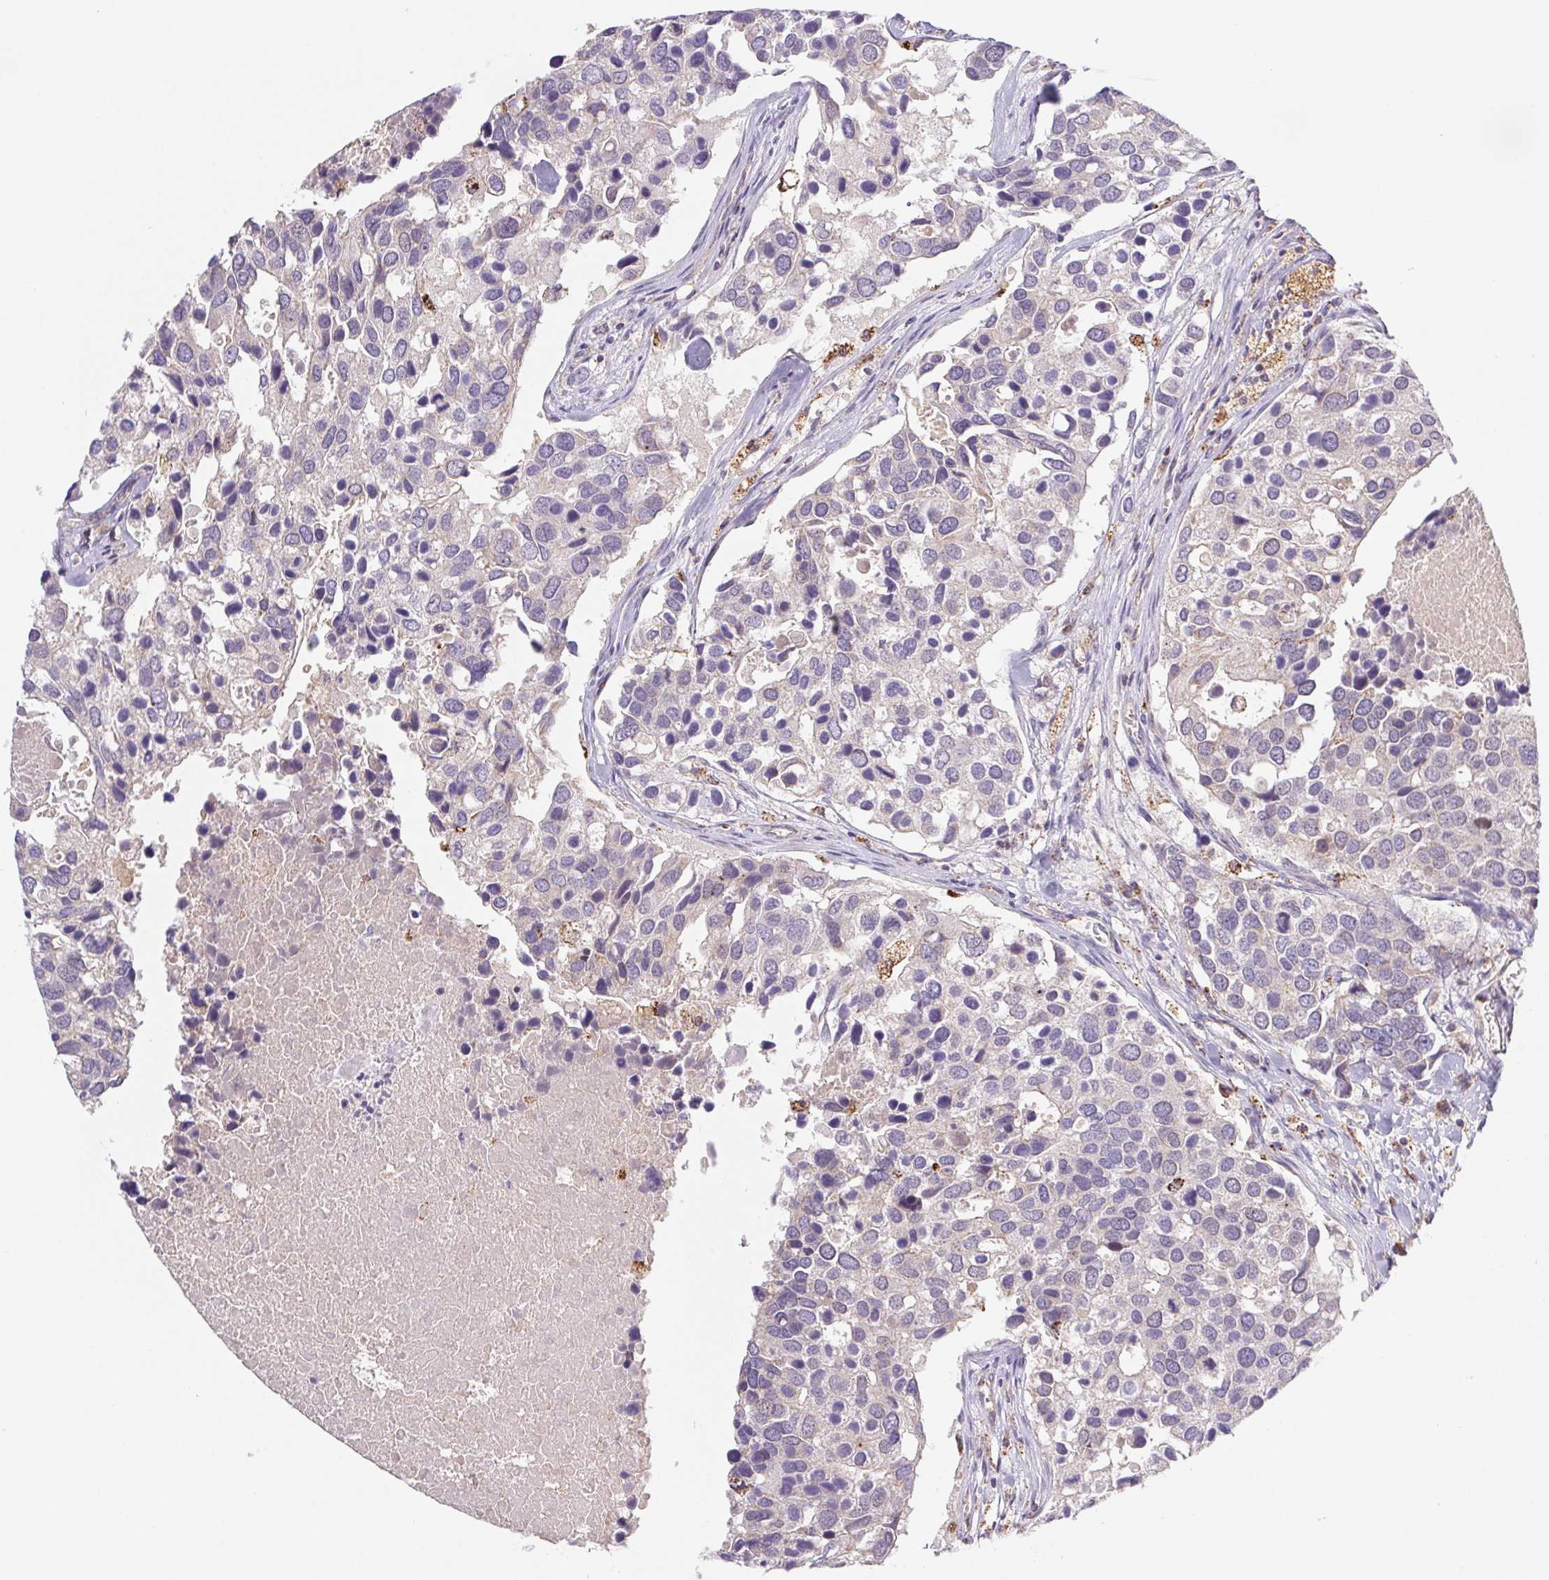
{"staining": {"intensity": "negative", "quantity": "none", "location": "none"}, "tissue": "breast cancer", "cell_type": "Tumor cells", "image_type": "cancer", "snomed": [{"axis": "morphology", "description": "Duct carcinoma"}, {"axis": "topography", "description": "Breast"}], "caption": "A micrograph of human invasive ductal carcinoma (breast) is negative for staining in tumor cells.", "gene": "EMC6", "patient": {"sex": "female", "age": 83}}